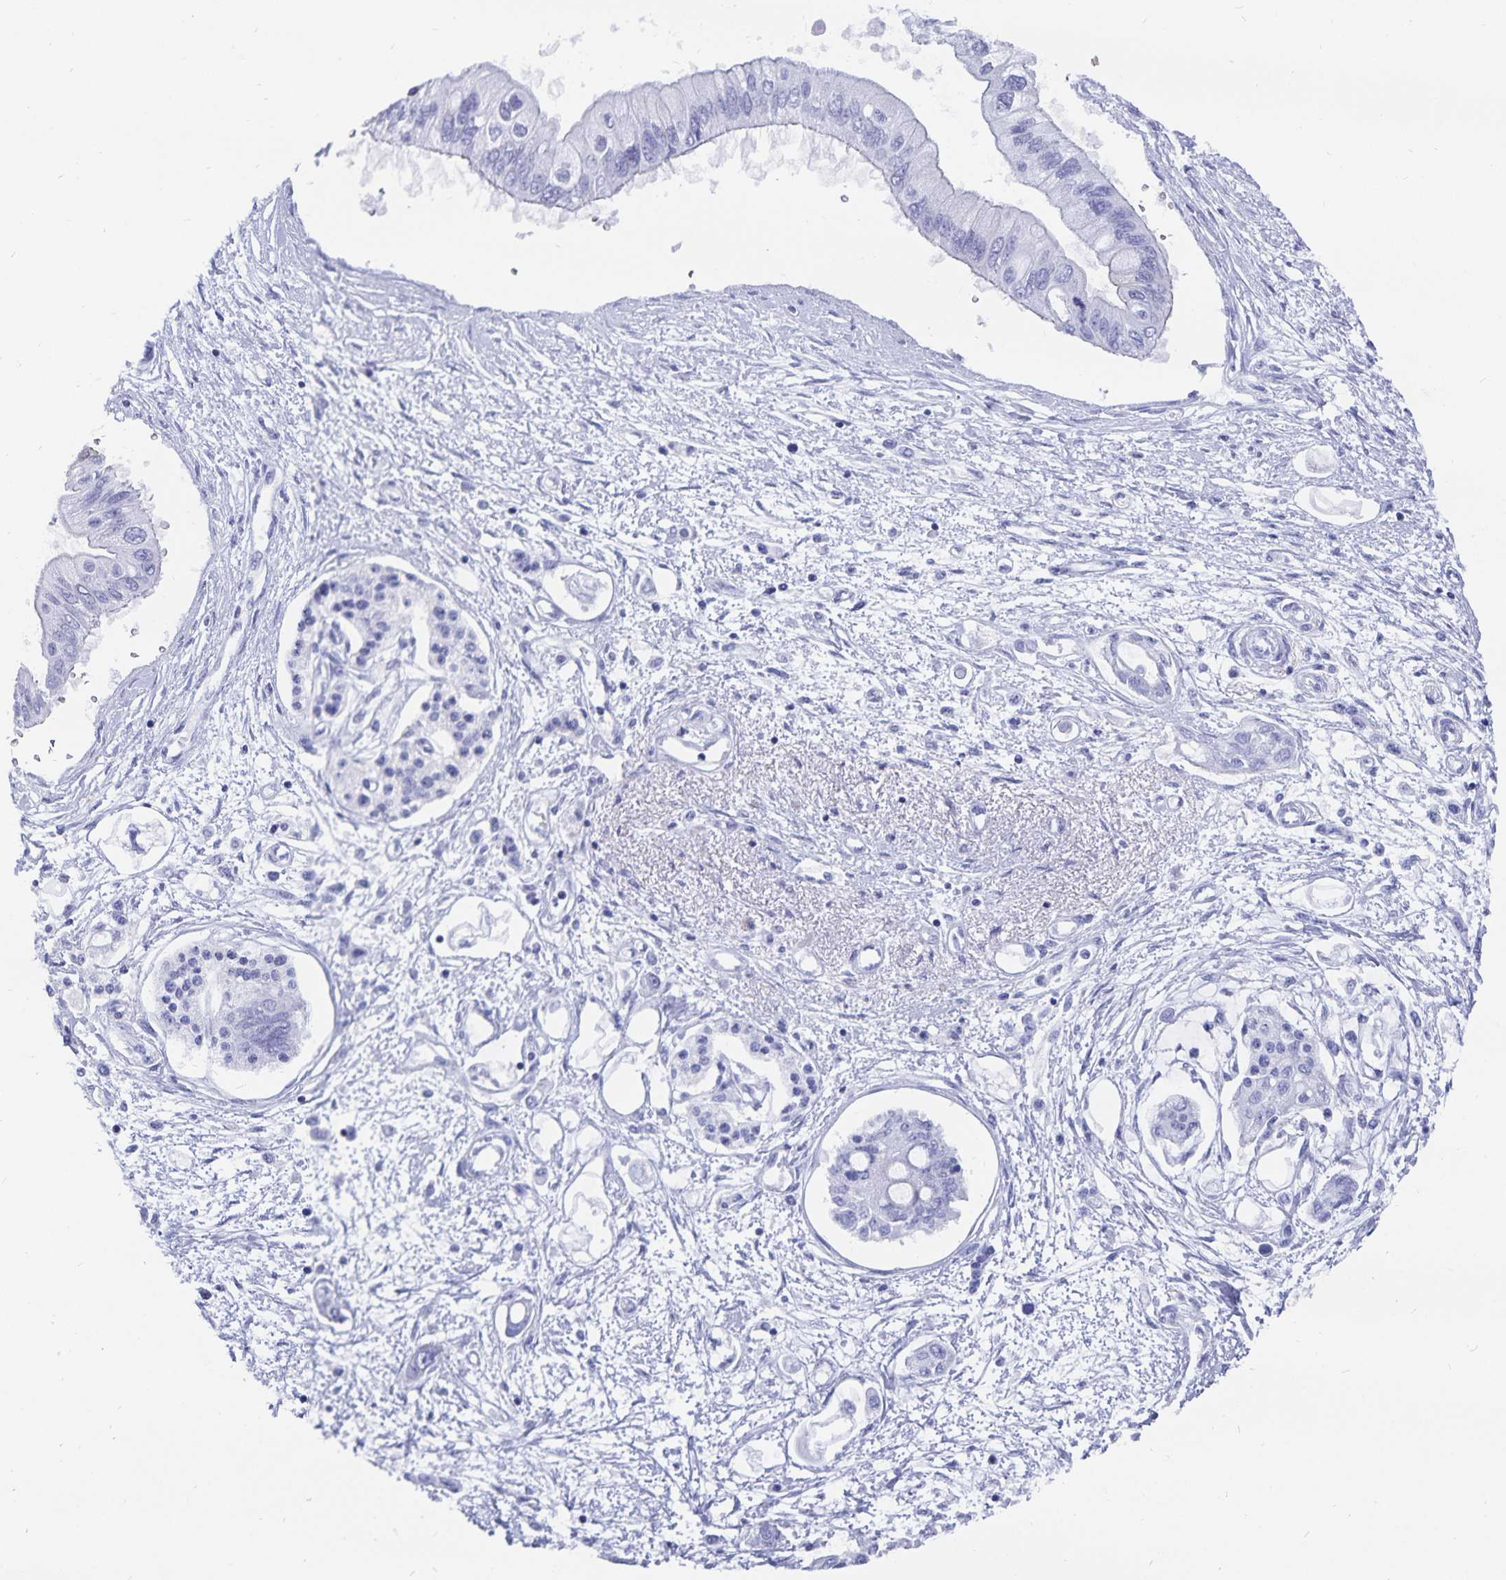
{"staining": {"intensity": "negative", "quantity": "none", "location": "none"}, "tissue": "pancreatic cancer", "cell_type": "Tumor cells", "image_type": "cancer", "snomed": [{"axis": "morphology", "description": "Adenocarcinoma, NOS"}, {"axis": "topography", "description": "Pancreas"}], "caption": "The IHC histopathology image has no significant positivity in tumor cells of adenocarcinoma (pancreatic) tissue.", "gene": "ADH1A", "patient": {"sex": "female", "age": 77}}